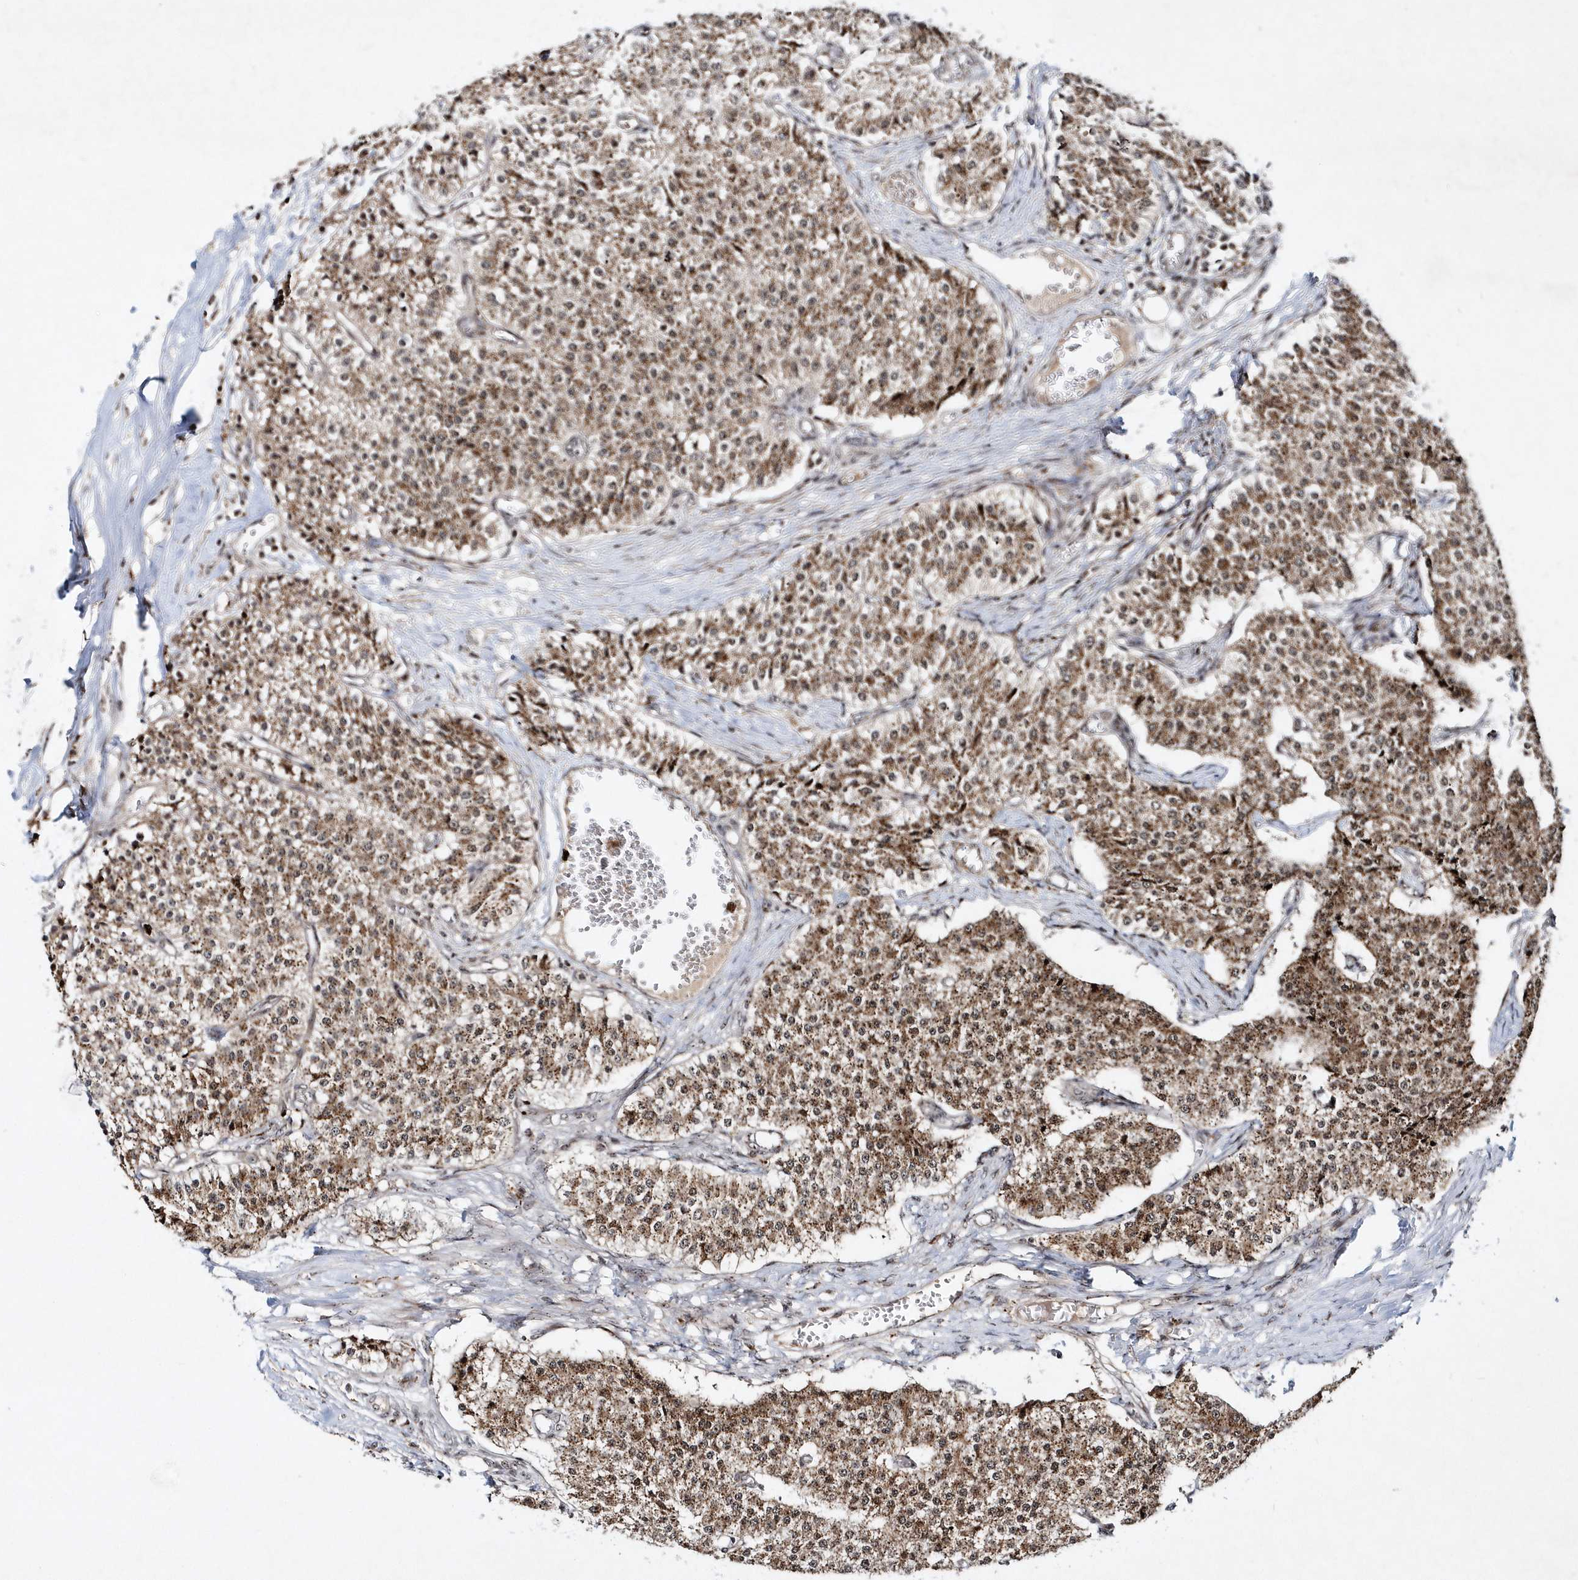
{"staining": {"intensity": "moderate", "quantity": ">75%", "location": "cytoplasmic/membranous"}, "tissue": "carcinoid", "cell_type": "Tumor cells", "image_type": "cancer", "snomed": [{"axis": "morphology", "description": "Carcinoid, malignant, NOS"}, {"axis": "topography", "description": "Colon"}], "caption": "Protein expression analysis of human carcinoid (malignant) reveals moderate cytoplasmic/membranous staining in approximately >75% of tumor cells.", "gene": "SOWAHB", "patient": {"sex": "female", "age": 52}}